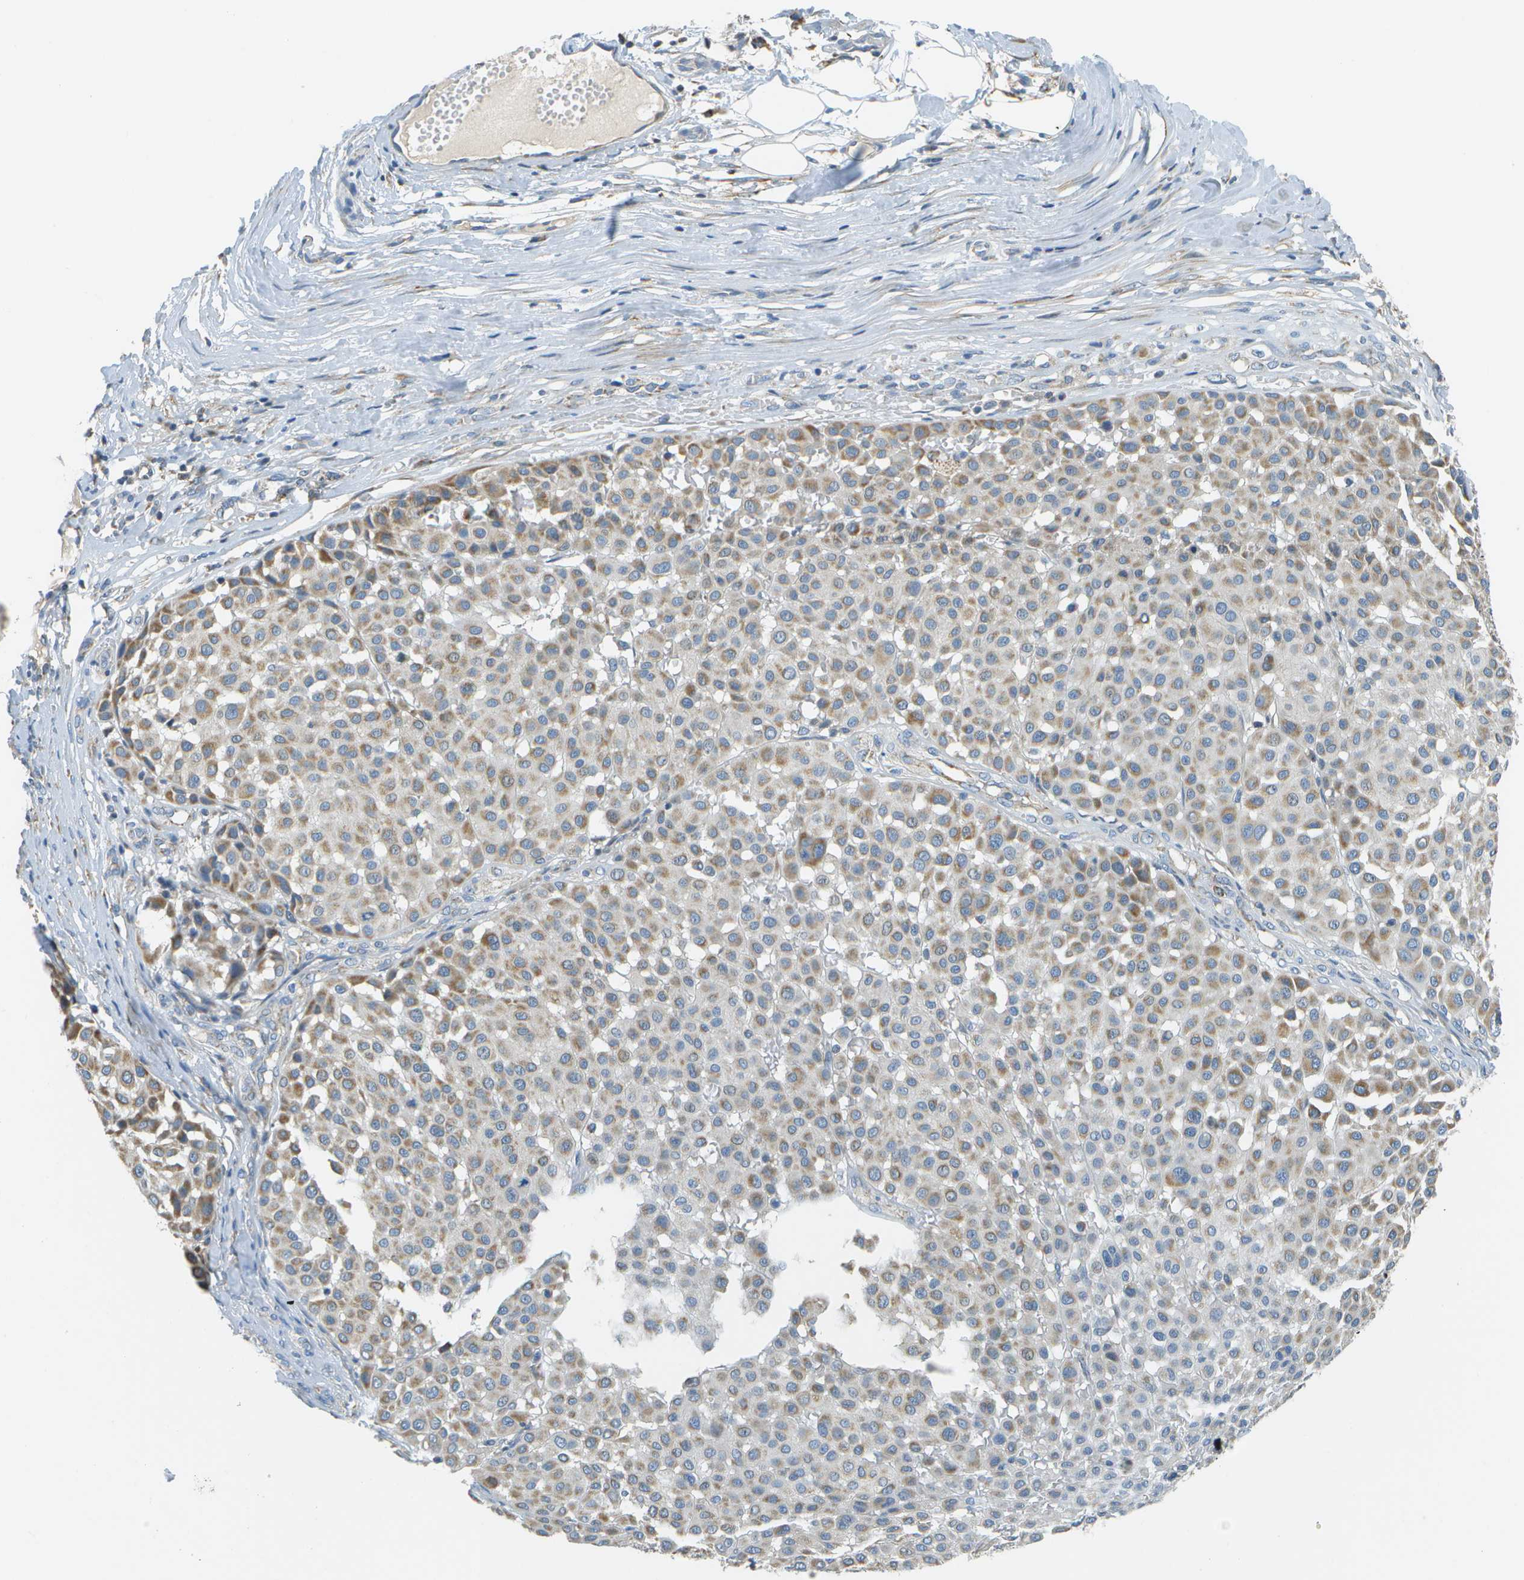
{"staining": {"intensity": "weak", "quantity": ">75%", "location": "cytoplasmic/membranous"}, "tissue": "melanoma", "cell_type": "Tumor cells", "image_type": "cancer", "snomed": [{"axis": "morphology", "description": "Malignant melanoma, Metastatic site"}, {"axis": "topography", "description": "Soft tissue"}], "caption": "Malignant melanoma (metastatic site) tissue reveals weak cytoplasmic/membranous expression in about >75% of tumor cells, visualized by immunohistochemistry. (DAB (3,3'-diaminobenzidine) = brown stain, brightfield microscopy at high magnification).", "gene": "PTGIS", "patient": {"sex": "male", "age": 41}}